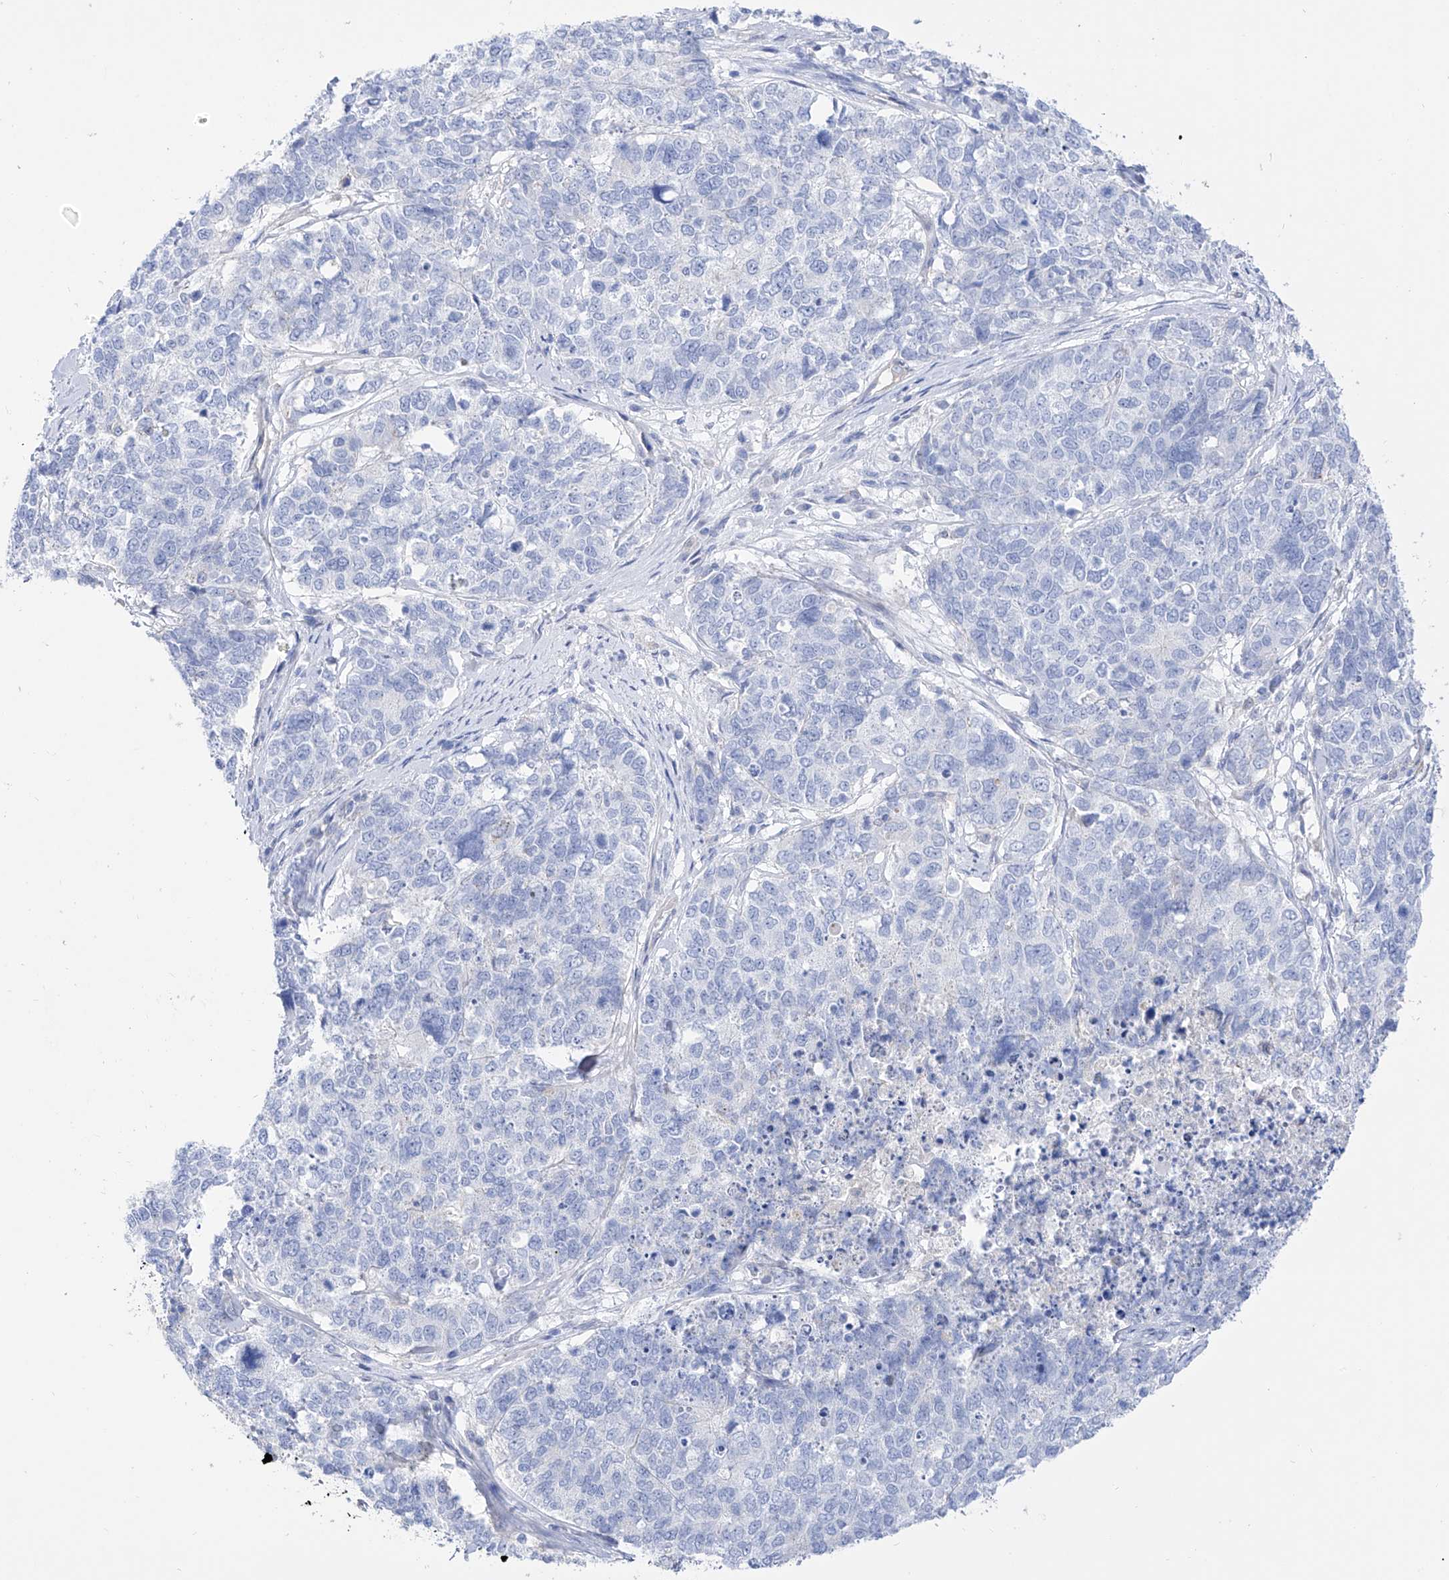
{"staining": {"intensity": "negative", "quantity": "none", "location": "none"}, "tissue": "cervical cancer", "cell_type": "Tumor cells", "image_type": "cancer", "snomed": [{"axis": "morphology", "description": "Squamous cell carcinoma, NOS"}, {"axis": "topography", "description": "Cervix"}], "caption": "Tumor cells show no significant protein positivity in cervical cancer.", "gene": "ZNF653", "patient": {"sex": "female", "age": 63}}